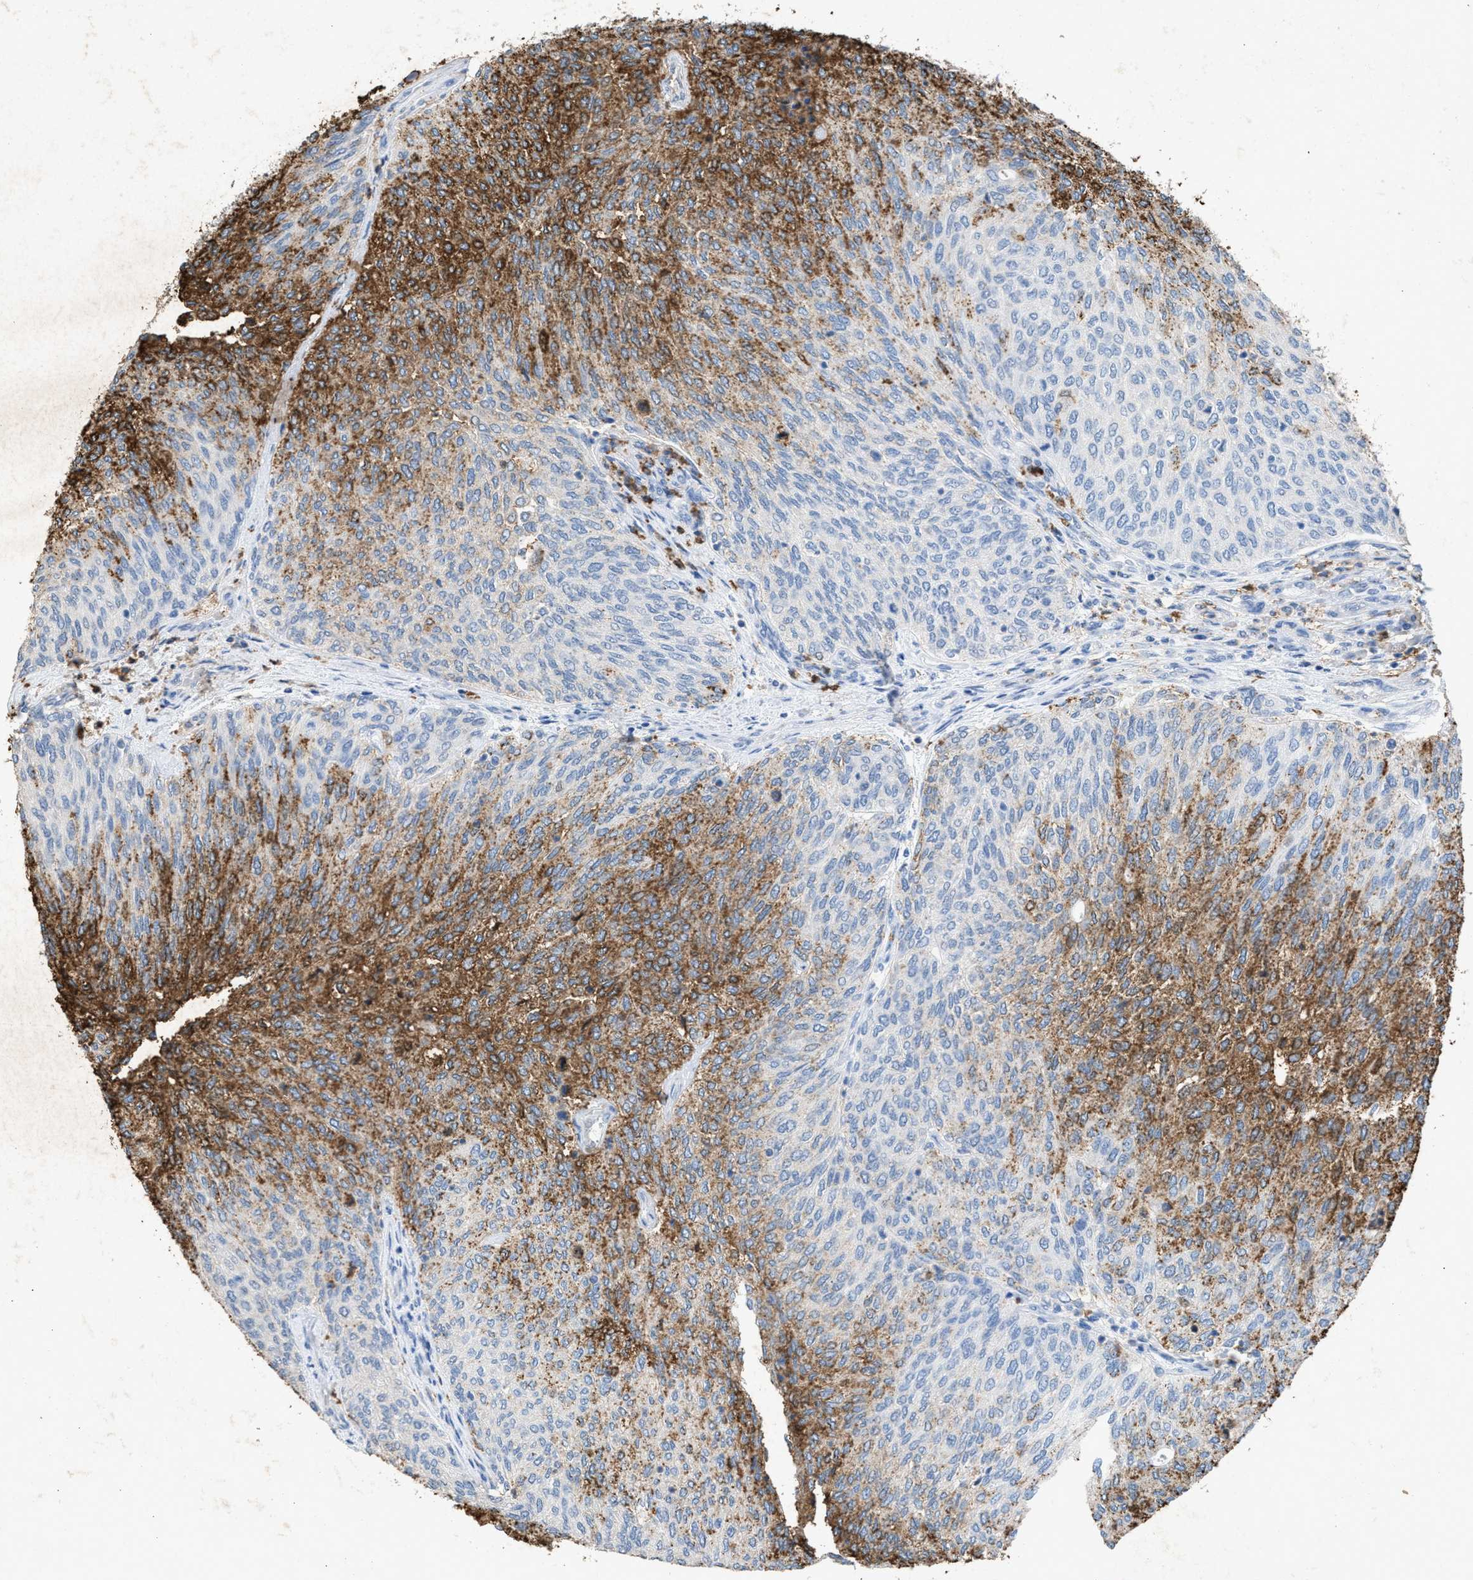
{"staining": {"intensity": "moderate", "quantity": "25%-75%", "location": "cytoplasmic/membranous"}, "tissue": "urothelial cancer", "cell_type": "Tumor cells", "image_type": "cancer", "snomed": [{"axis": "morphology", "description": "Urothelial carcinoma, Low grade"}, {"axis": "topography", "description": "Urinary bladder"}], "caption": "Tumor cells exhibit medium levels of moderate cytoplasmic/membranous staining in about 25%-75% of cells in low-grade urothelial carcinoma.", "gene": "LTB4R2", "patient": {"sex": "female", "age": 79}}